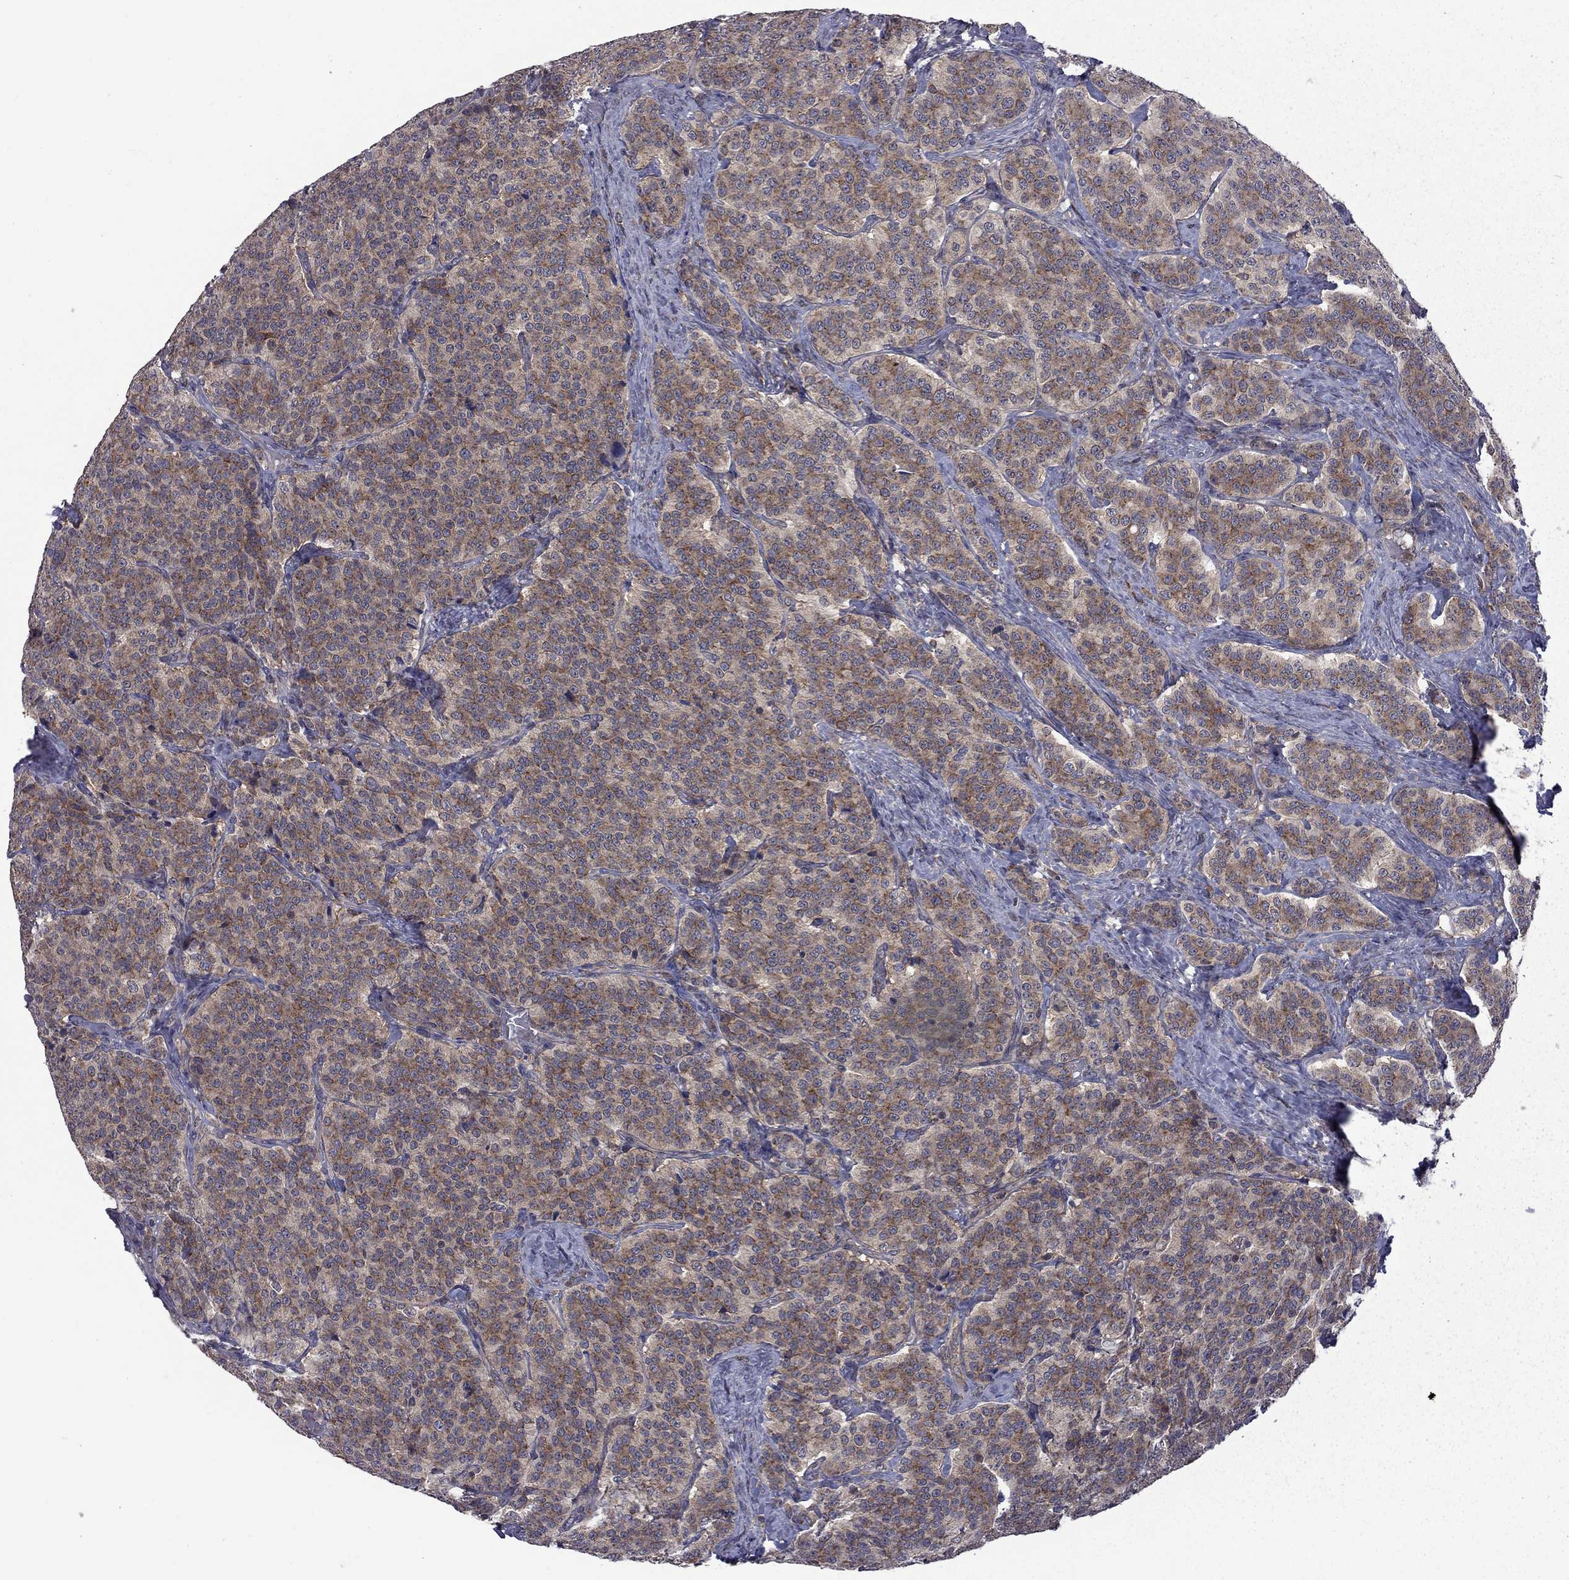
{"staining": {"intensity": "strong", "quantity": "<25%", "location": "cytoplasmic/membranous"}, "tissue": "carcinoid", "cell_type": "Tumor cells", "image_type": "cancer", "snomed": [{"axis": "morphology", "description": "Carcinoid, malignant, NOS"}, {"axis": "topography", "description": "Small intestine"}], "caption": "This is an image of immunohistochemistry (IHC) staining of malignant carcinoid, which shows strong staining in the cytoplasmic/membranous of tumor cells.", "gene": "NAA50", "patient": {"sex": "female", "age": 58}}